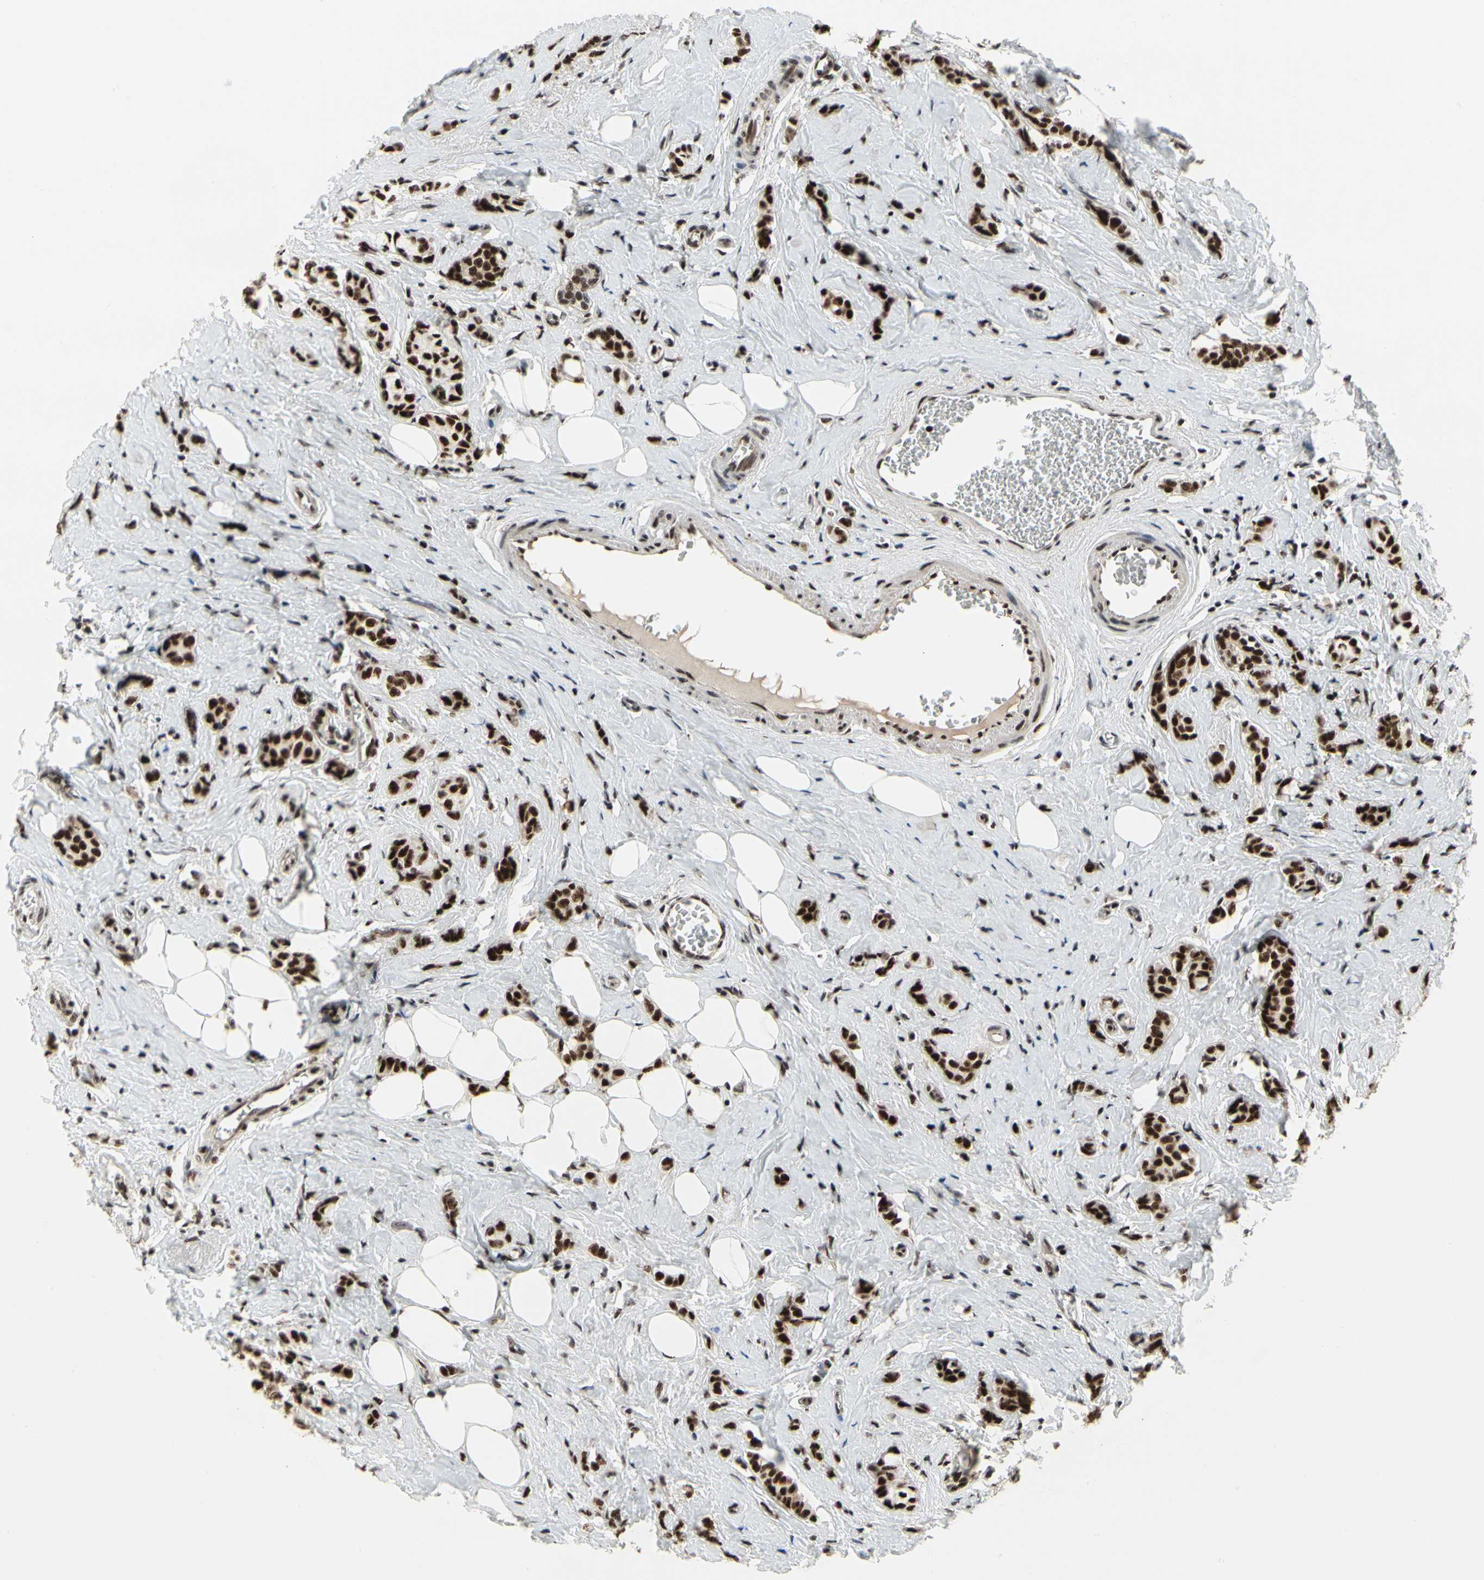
{"staining": {"intensity": "strong", "quantity": ">75%", "location": "nuclear"}, "tissue": "breast cancer", "cell_type": "Tumor cells", "image_type": "cancer", "snomed": [{"axis": "morphology", "description": "Lobular carcinoma"}, {"axis": "topography", "description": "Breast"}], "caption": "Protein expression analysis of human lobular carcinoma (breast) reveals strong nuclear expression in approximately >75% of tumor cells.", "gene": "SRSF11", "patient": {"sex": "female", "age": 60}}